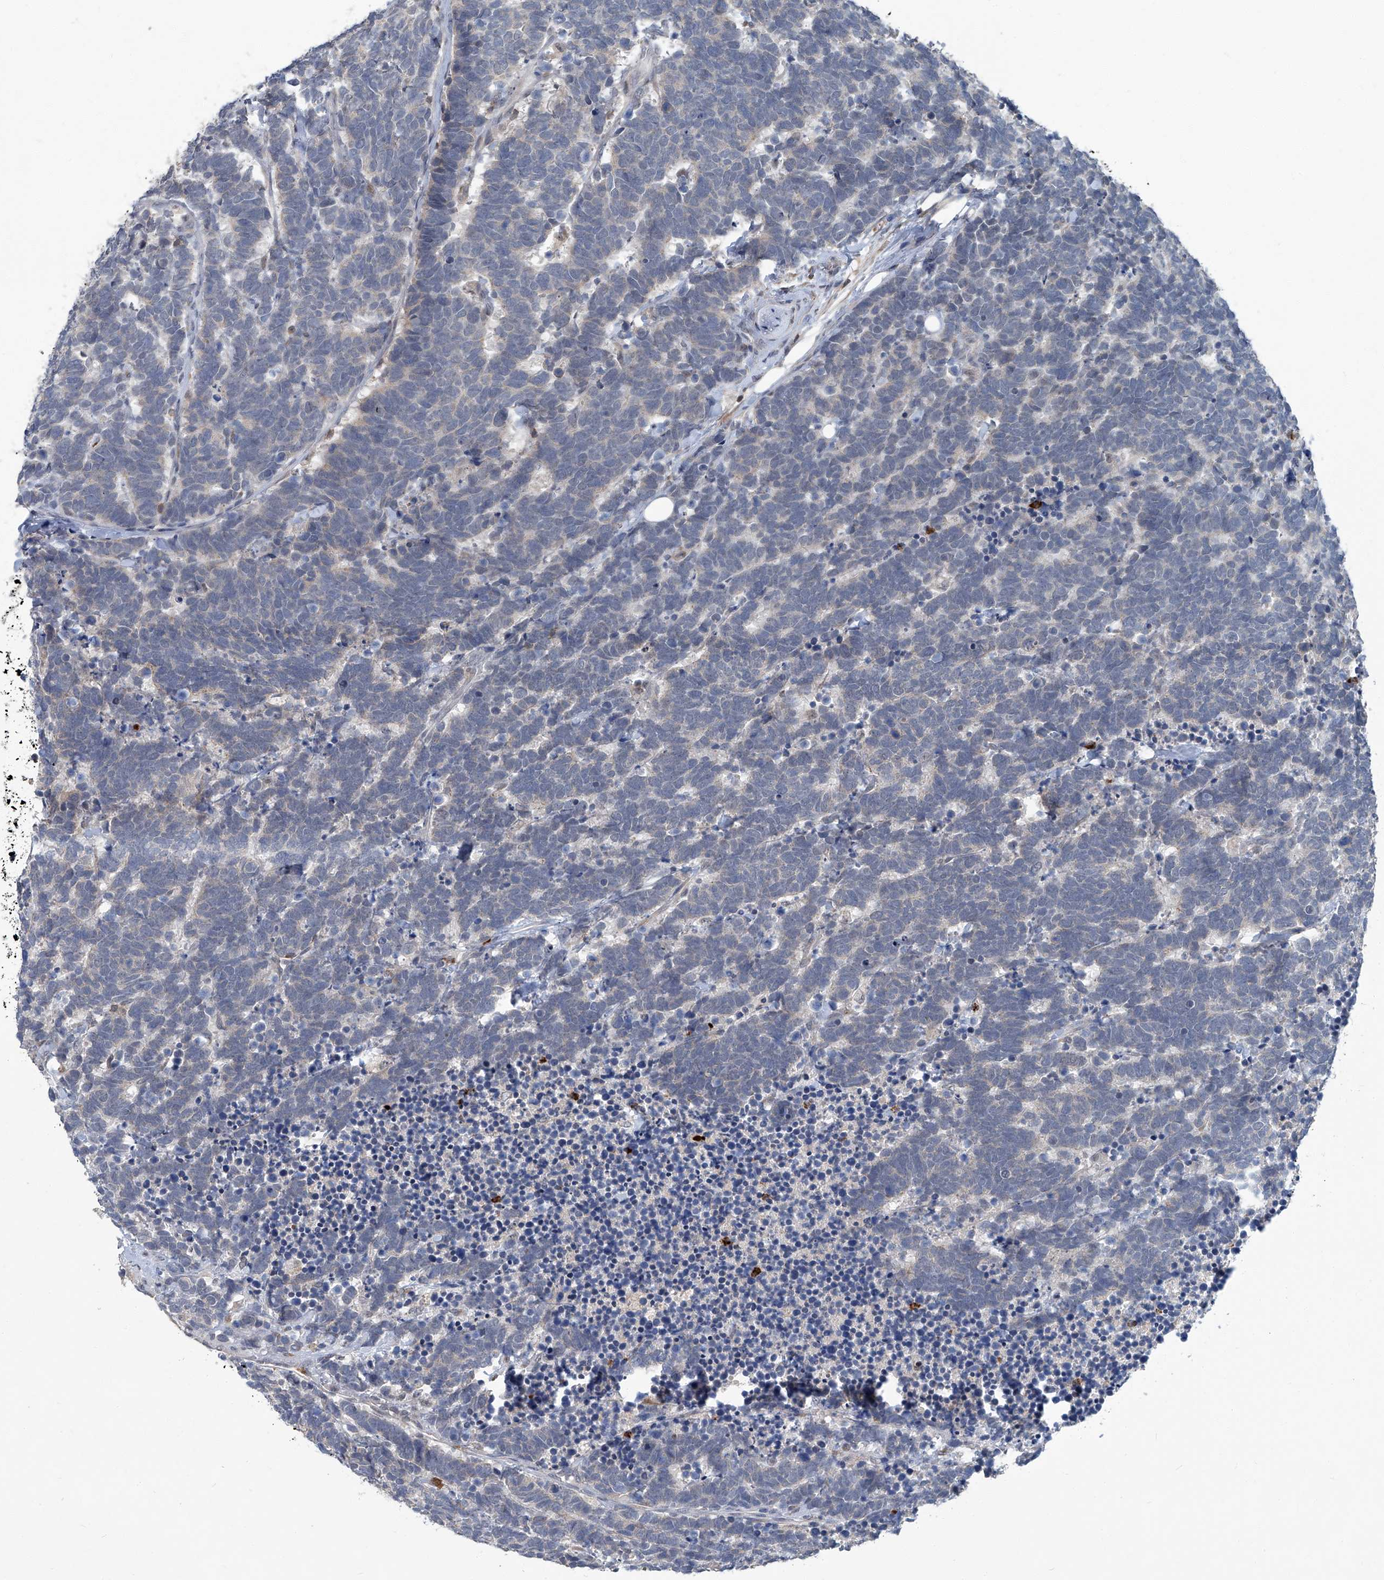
{"staining": {"intensity": "negative", "quantity": "none", "location": "none"}, "tissue": "carcinoid", "cell_type": "Tumor cells", "image_type": "cancer", "snomed": [{"axis": "morphology", "description": "Carcinoma, NOS"}, {"axis": "morphology", "description": "Carcinoid, malignant, NOS"}, {"axis": "topography", "description": "Urinary bladder"}], "caption": "Immunohistochemistry (IHC) histopathology image of carcinoid stained for a protein (brown), which displays no staining in tumor cells.", "gene": "AKNAD1", "patient": {"sex": "male", "age": 57}}